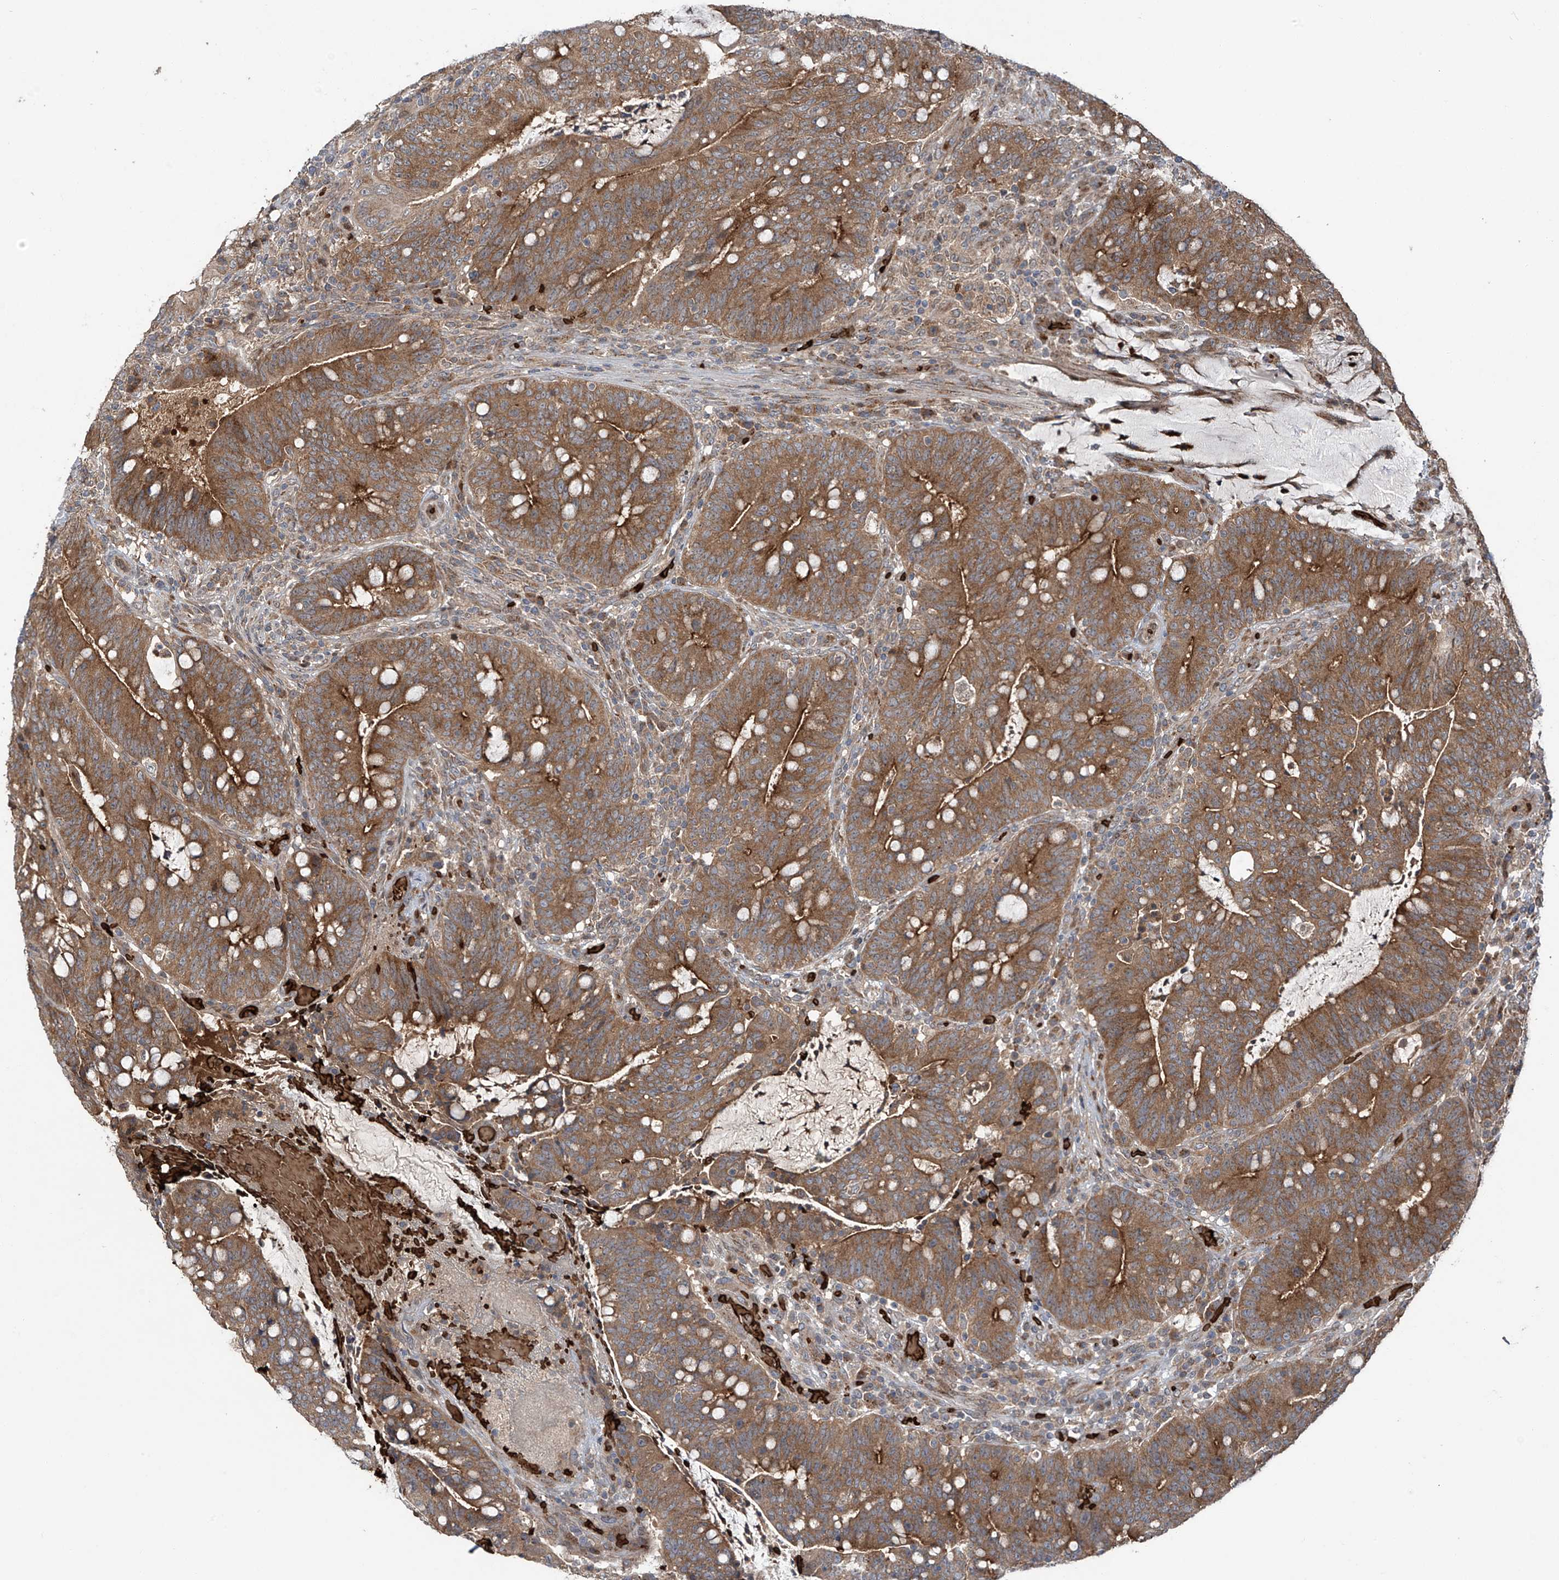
{"staining": {"intensity": "moderate", "quantity": ">75%", "location": "cytoplasmic/membranous"}, "tissue": "colorectal cancer", "cell_type": "Tumor cells", "image_type": "cancer", "snomed": [{"axis": "morphology", "description": "Adenocarcinoma, NOS"}, {"axis": "topography", "description": "Colon"}], "caption": "Protein staining reveals moderate cytoplasmic/membranous staining in about >75% of tumor cells in colorectal cancer (adenocarcinoma).", "gene": "ZDHHC9", "patient": {"sex": "female", "age": 66}}